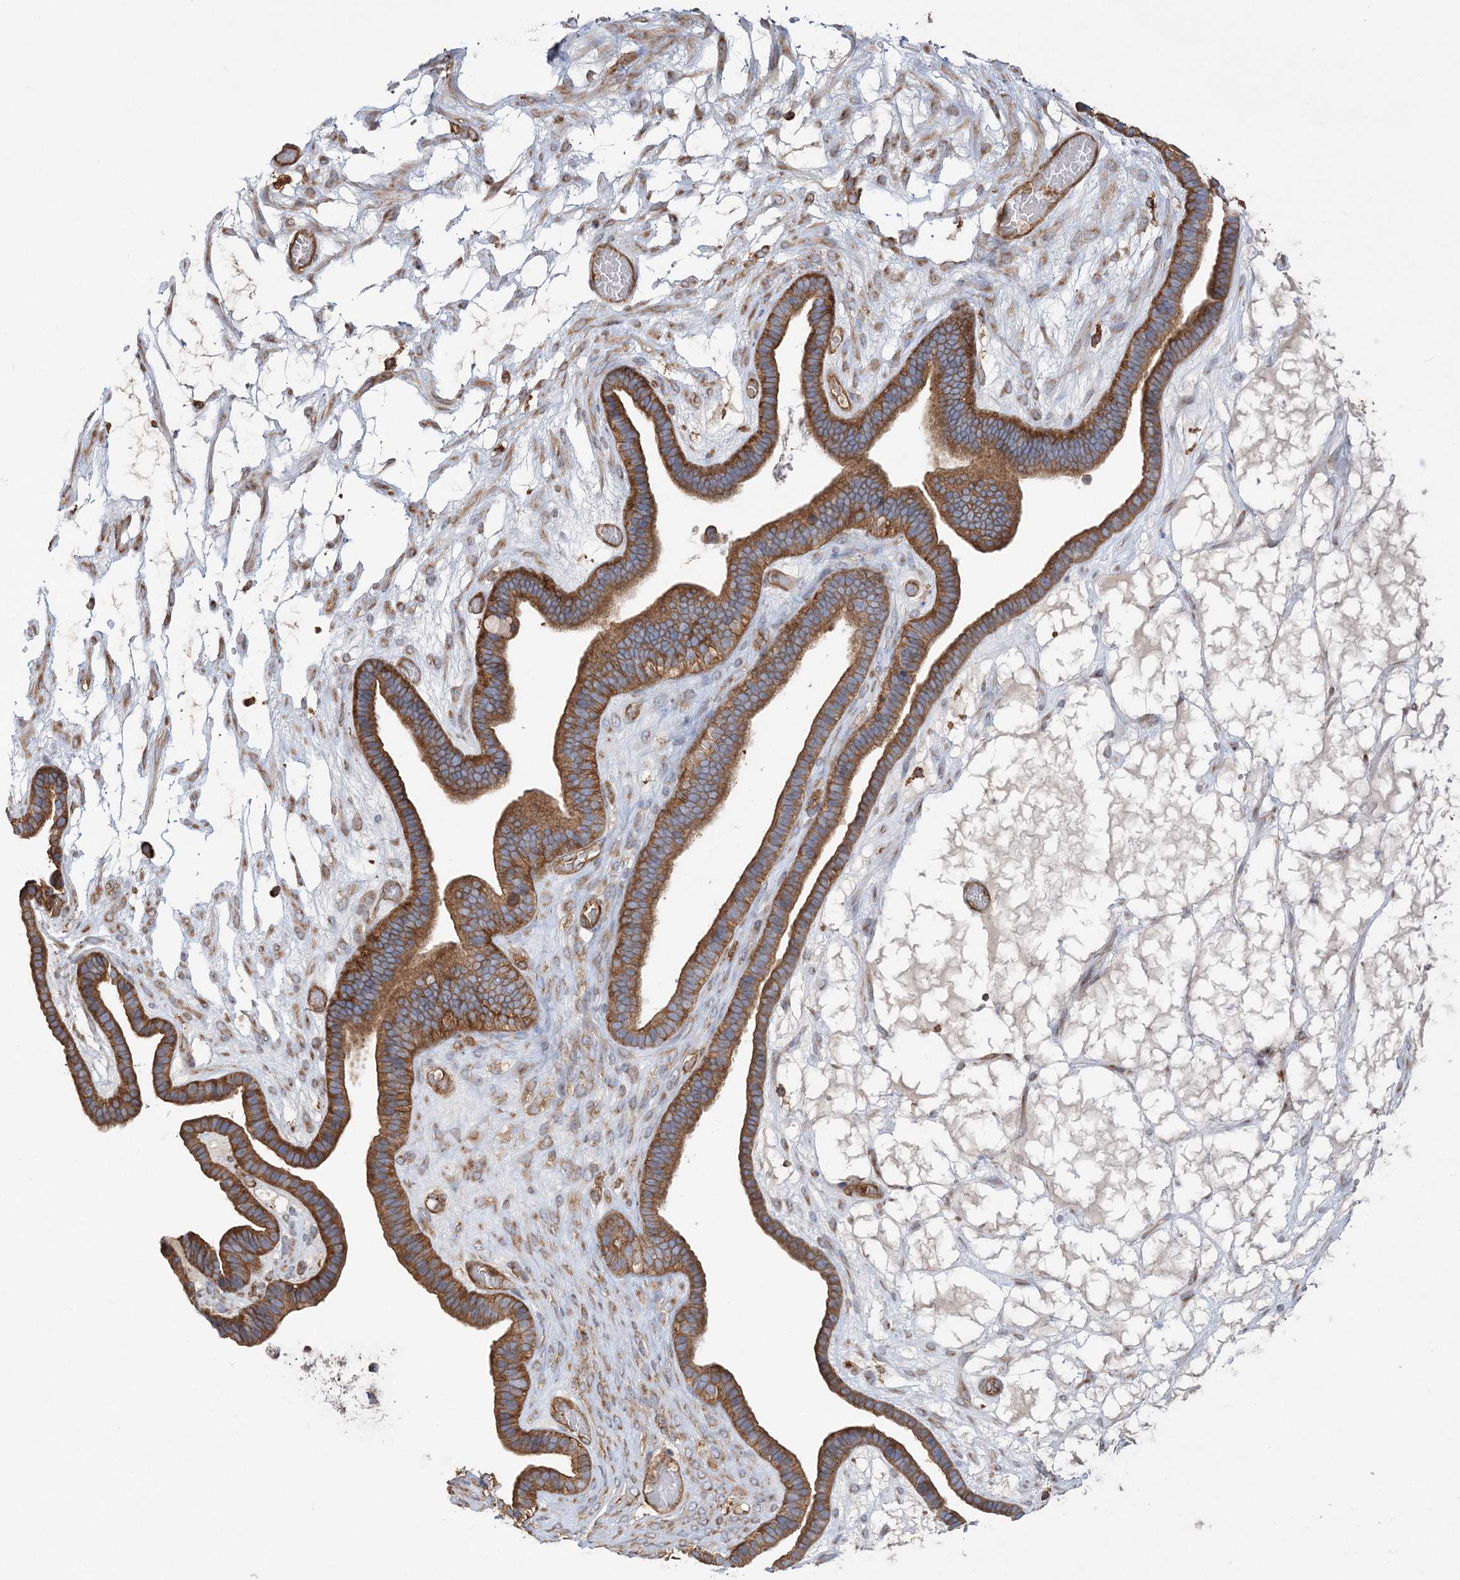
{"staining": {"intensity": "strong", "quantity": ">75%", "location": "cytoplasmic/membranous"}, "tissue": "ovarian cancer", "cell_type": "Tumor cells", "image_type": "cancer", "snomed": [{"axis": "morphology", "description": "Cystadenocarcinoma, serous, NOS"}, {"axis": "topography", "description": "Ovary"}], "caption": "A high amount of strong cytoplasmic/membranous positivity is seen in about >75% of tumor cells in ovarian cancer tissue.", "gene": "TBC1D5", "patient": {"sex": "female", "age": 56}}